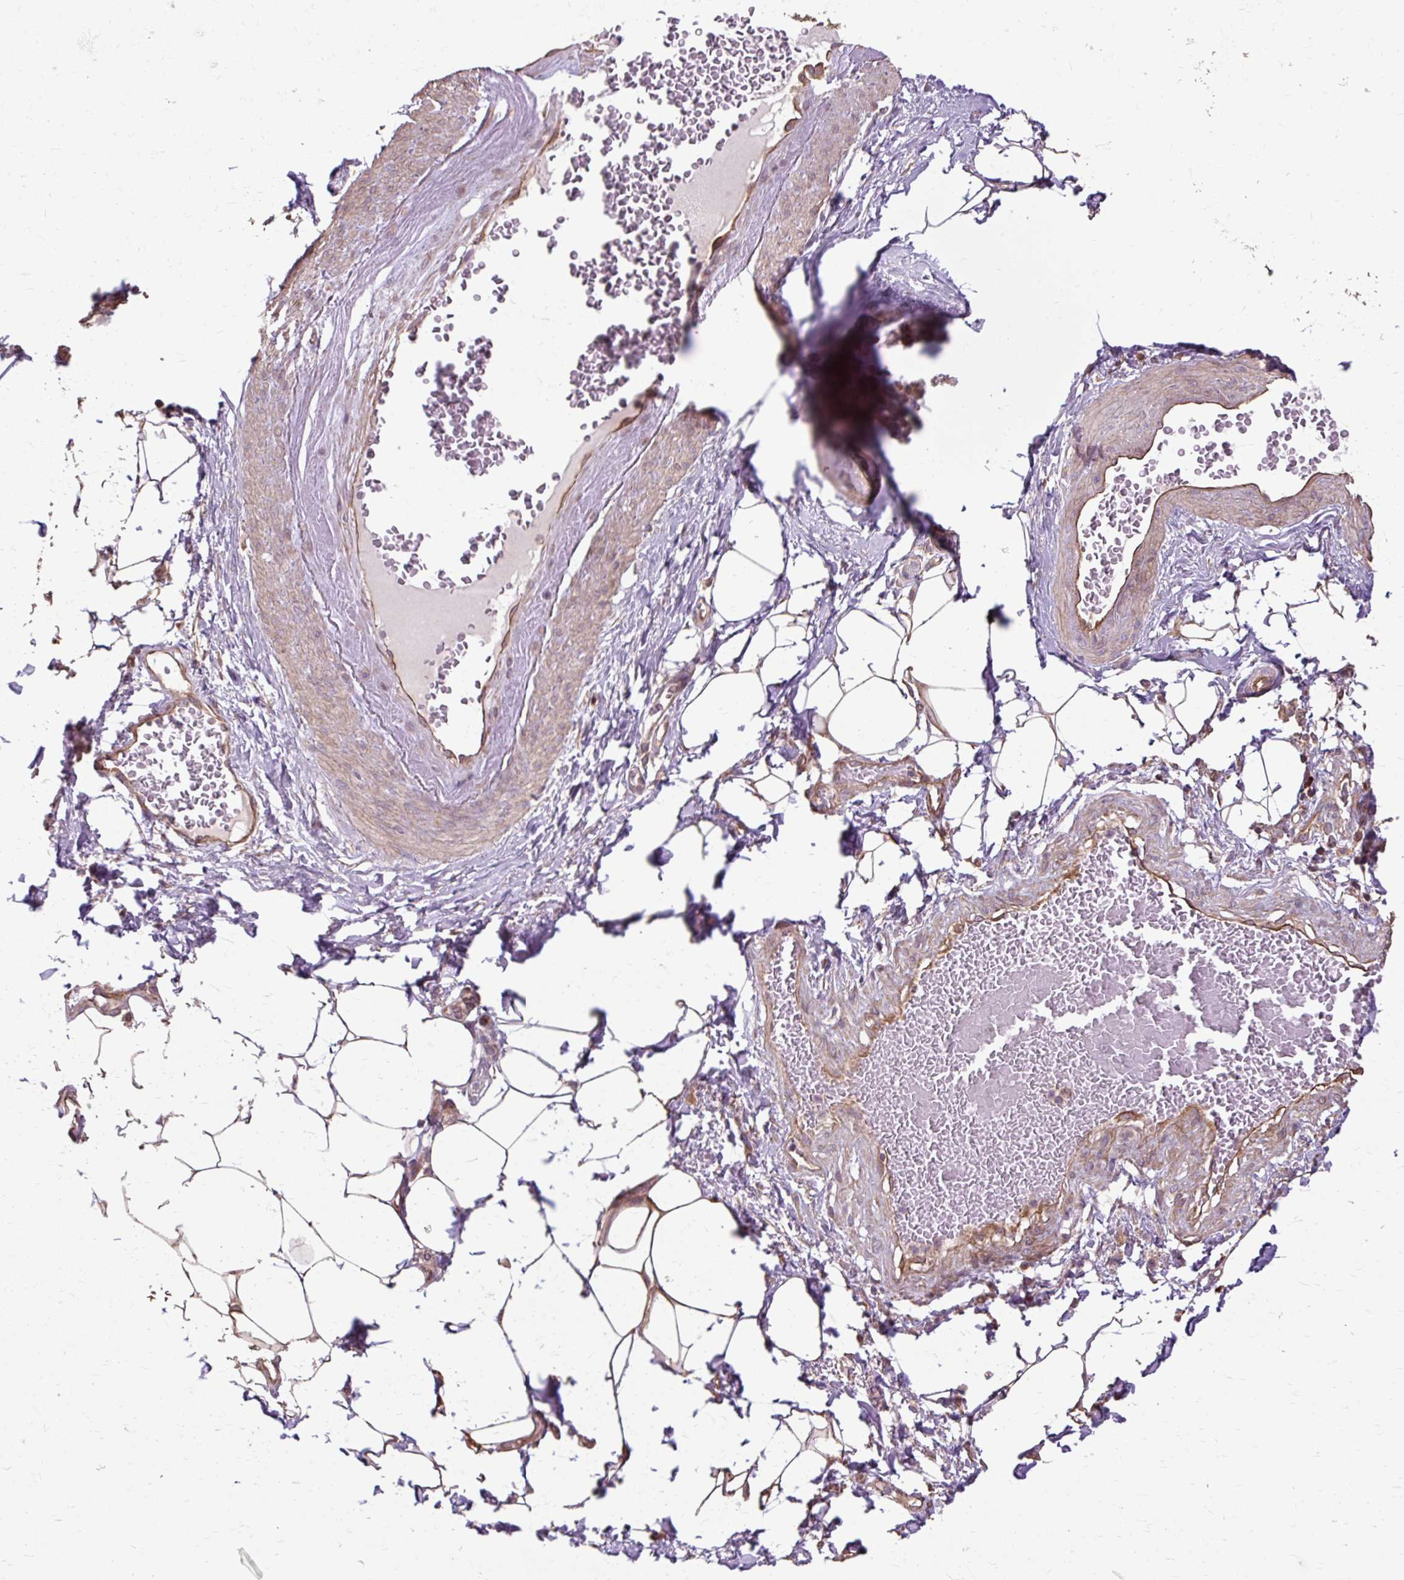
{"staining": {"intensity": "weak", "quantity": "25%-75%", "location": "cytoplasmic/membranous"}, "tissue": "adipose tissue", "cell_type": "Adipocytes", "image_type": "normal", "snomed": [{"axis": "morphology", "description": "Normal tissue, NOS"}, {"axis": "topography", "description": "Vagina"}, {"axis": "topography", "description": "Peripheral nerve tissue"}], "caption": "This photomicrograph exhibits immunohistochemistry (IHC) staining of unremarkable human adipose tissue, with low weak cytoplasmic/membranous expression in approximately 25%-75% of adipocytes.", "gene": "FLRT1", "patient": {"sex": "female", "age": 71}}